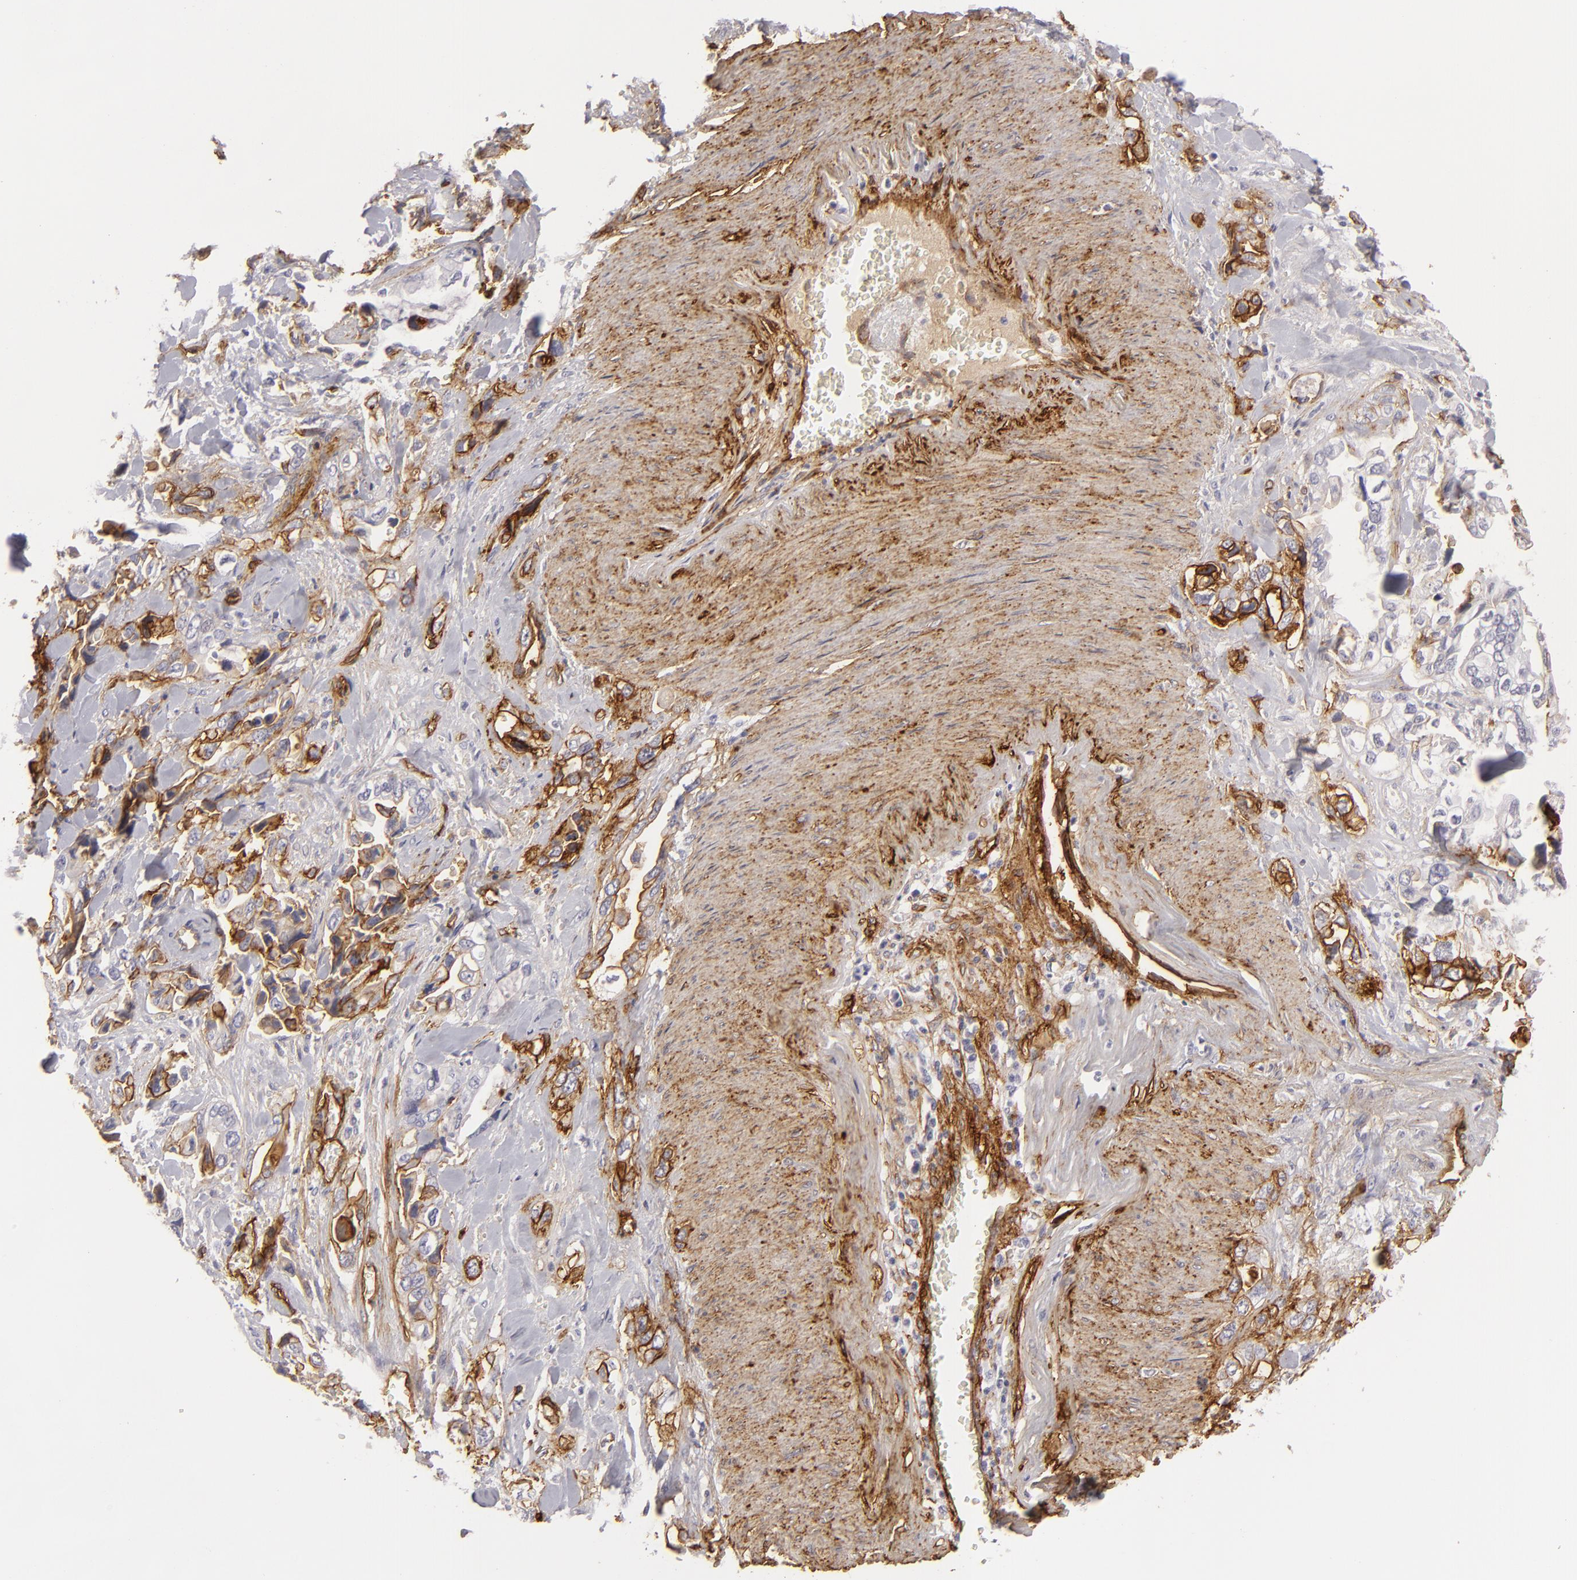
{"staining": {"intensity": "negative", "quantity": "none", "location": "none"}, "tissue": "pancreatic cancer", "cell_type": "Tumor cells", "image_type": "cancer", "snomed": [{"axis": "morphology", "description": "Adenocarcinoma, NOS"}, {"axis": "topography", "description": "Pancreas"}], "caption": "An image of pancreatic adenocarcinoma stained for a protein demonstrates no brown staining in tumor cells.", "gene": "MCAM", "patient": {"sex": "male", "age": 69}}